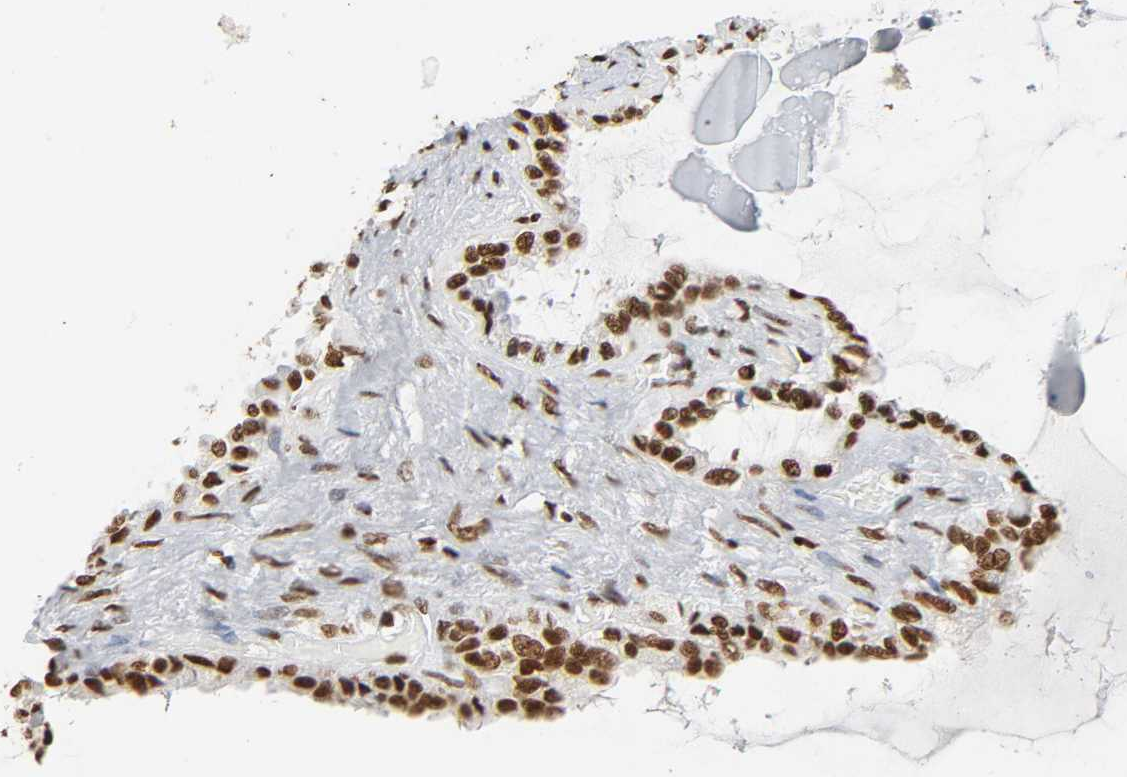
{"staining": {"intensity": "strong", "quantity": ">75%", "location": "nuclear"}, "tissue": "seminal vesicle", "cell_type": "Glandular cells", "image_type": "normal", "snomed": [{"axis": "morphology", "description": "Normal tissue, NOS"}, {"axis": "morphology", "description": "Inflammation, NOS"}, {"axis": "topography", "description": "Urinary bladder"}, {"axis": "topography", "description": "Prostate"}, {"axis": "topography", "description": "Seminal veicle"}], "caption": "Immunohistochemical staining of normal human seminal vesicle displays strong nuclear protein staining in about >75% of glandular cells. (DAB (3,3'-diaminobenzidine) IHC with brightfield microscopy, high magnification).", "gene": "HNRNPC", "patient": {"sex": "male", "age": 82}}